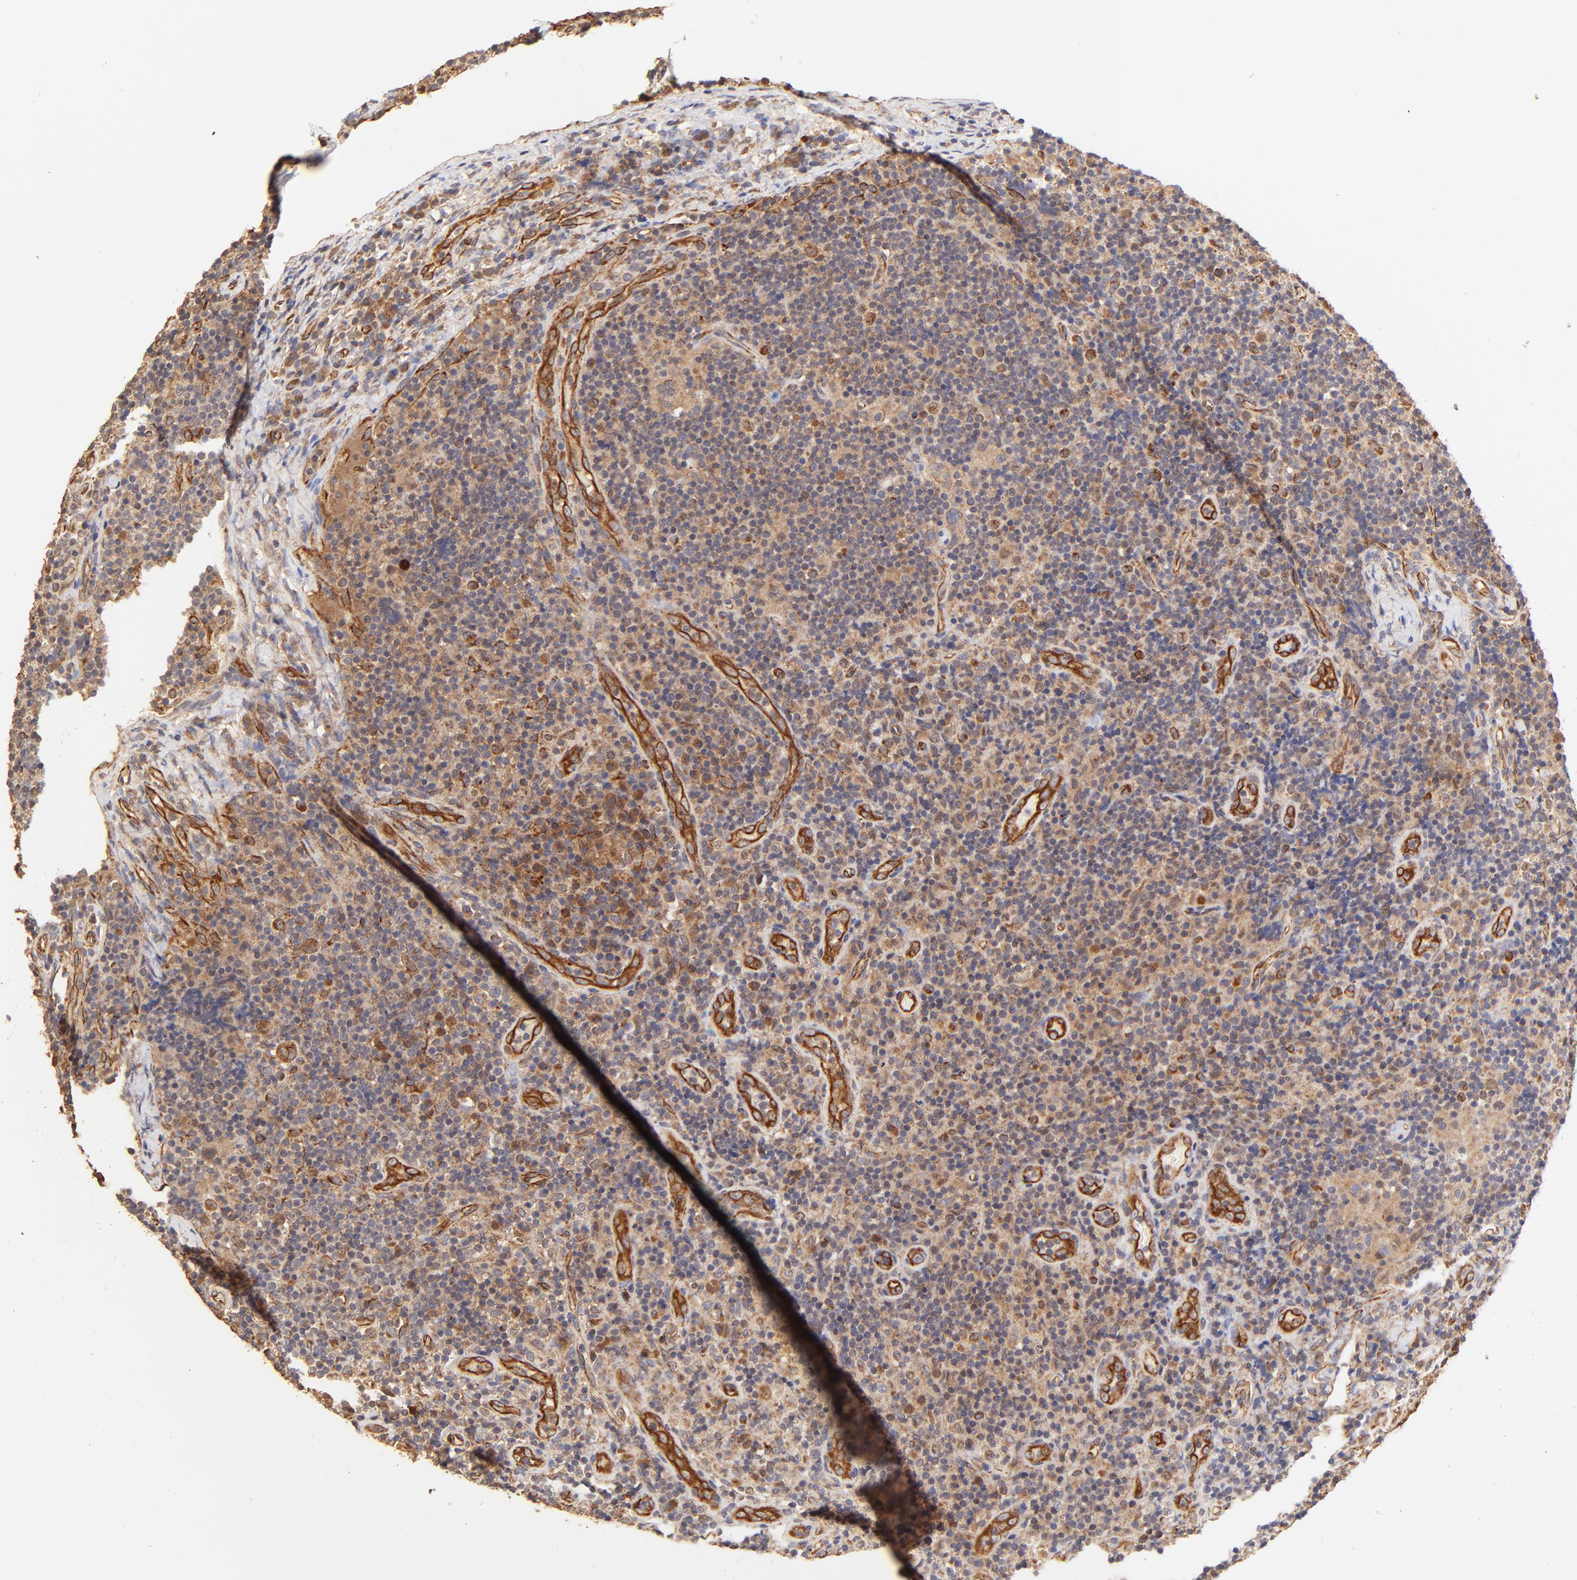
{"staining": {"intensity": "strong", "quantity": "<25%", "location": "cytoplasmic/membranous"}, "tissue": "lymph node", "cell_type": "Germinal center cells", "image_type": "normal", "snomed": [{"axis": "morphology", "description": "Normal tissue, NOS"}, {"axis": "morphology", "description": "Inflammation, NOS"}, {"axis": "topography", "description": "Lymph node"}], "caption": "Strong cytoplasmic/membranous protein expression is present in about <25% of germinal center cells in lymph node.", "gene": "TNFAIP3", "patient": {"sex": "male", "age": 46}}